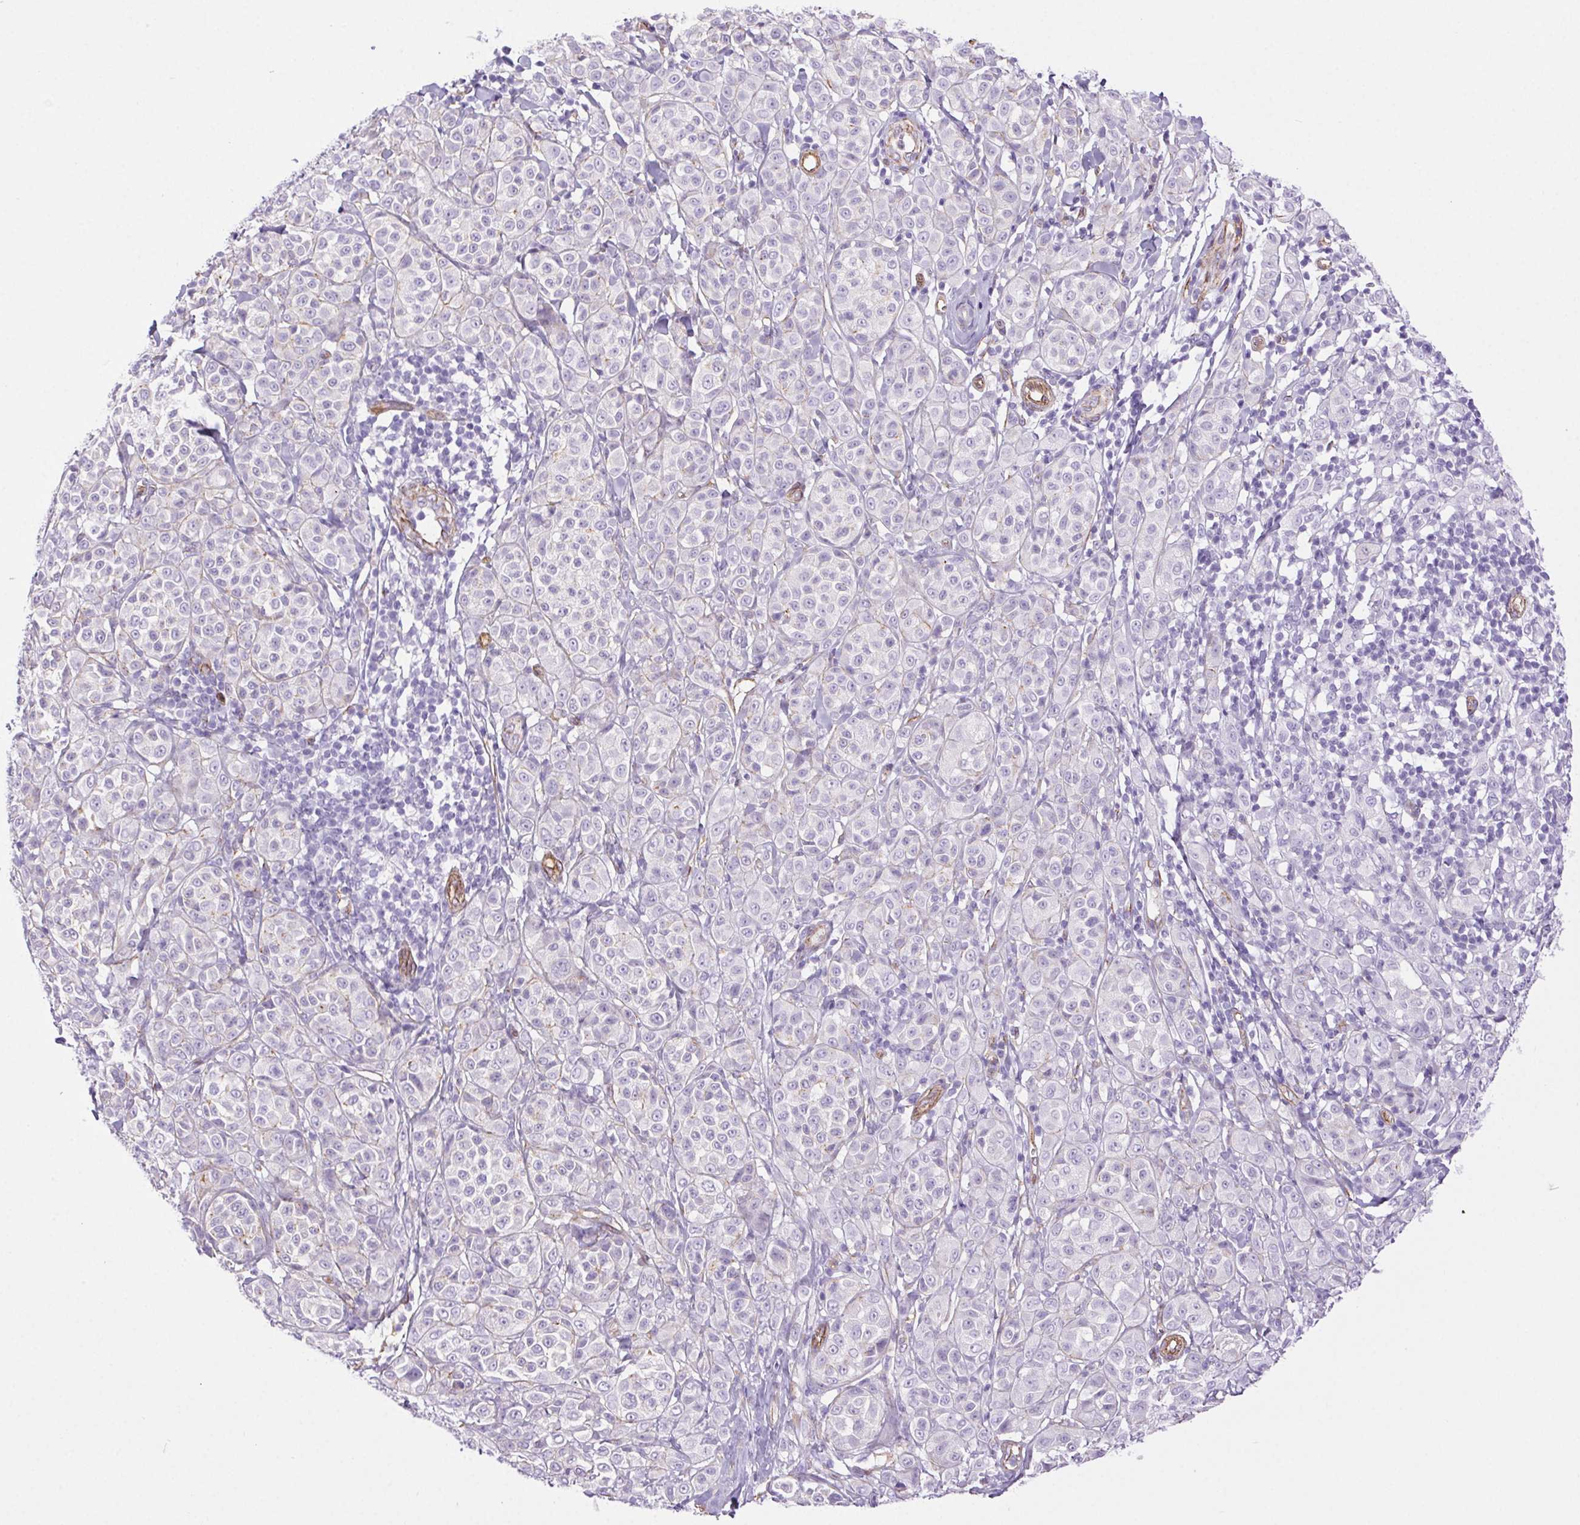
{"staining": {"intensity": "negative", "quantity": "none", "location": "none"}, "tissue": "melanoma", "cell_type": "Tumor cells", "image_type": "cancer", "snomed": [{"axis": "morphology", "description": "Malignant melanoma, NOS"}, {"axis": "topography", "description": "Skin"}], "caption": "Immunohistochemistry (IHC) micrograph of neoplastic tissue: melanoma stained with DAB reveals no significant protein expression in tumor cells.", "gene": "SHCBP1L", "patient": {"sex": "male", "age": 89}}